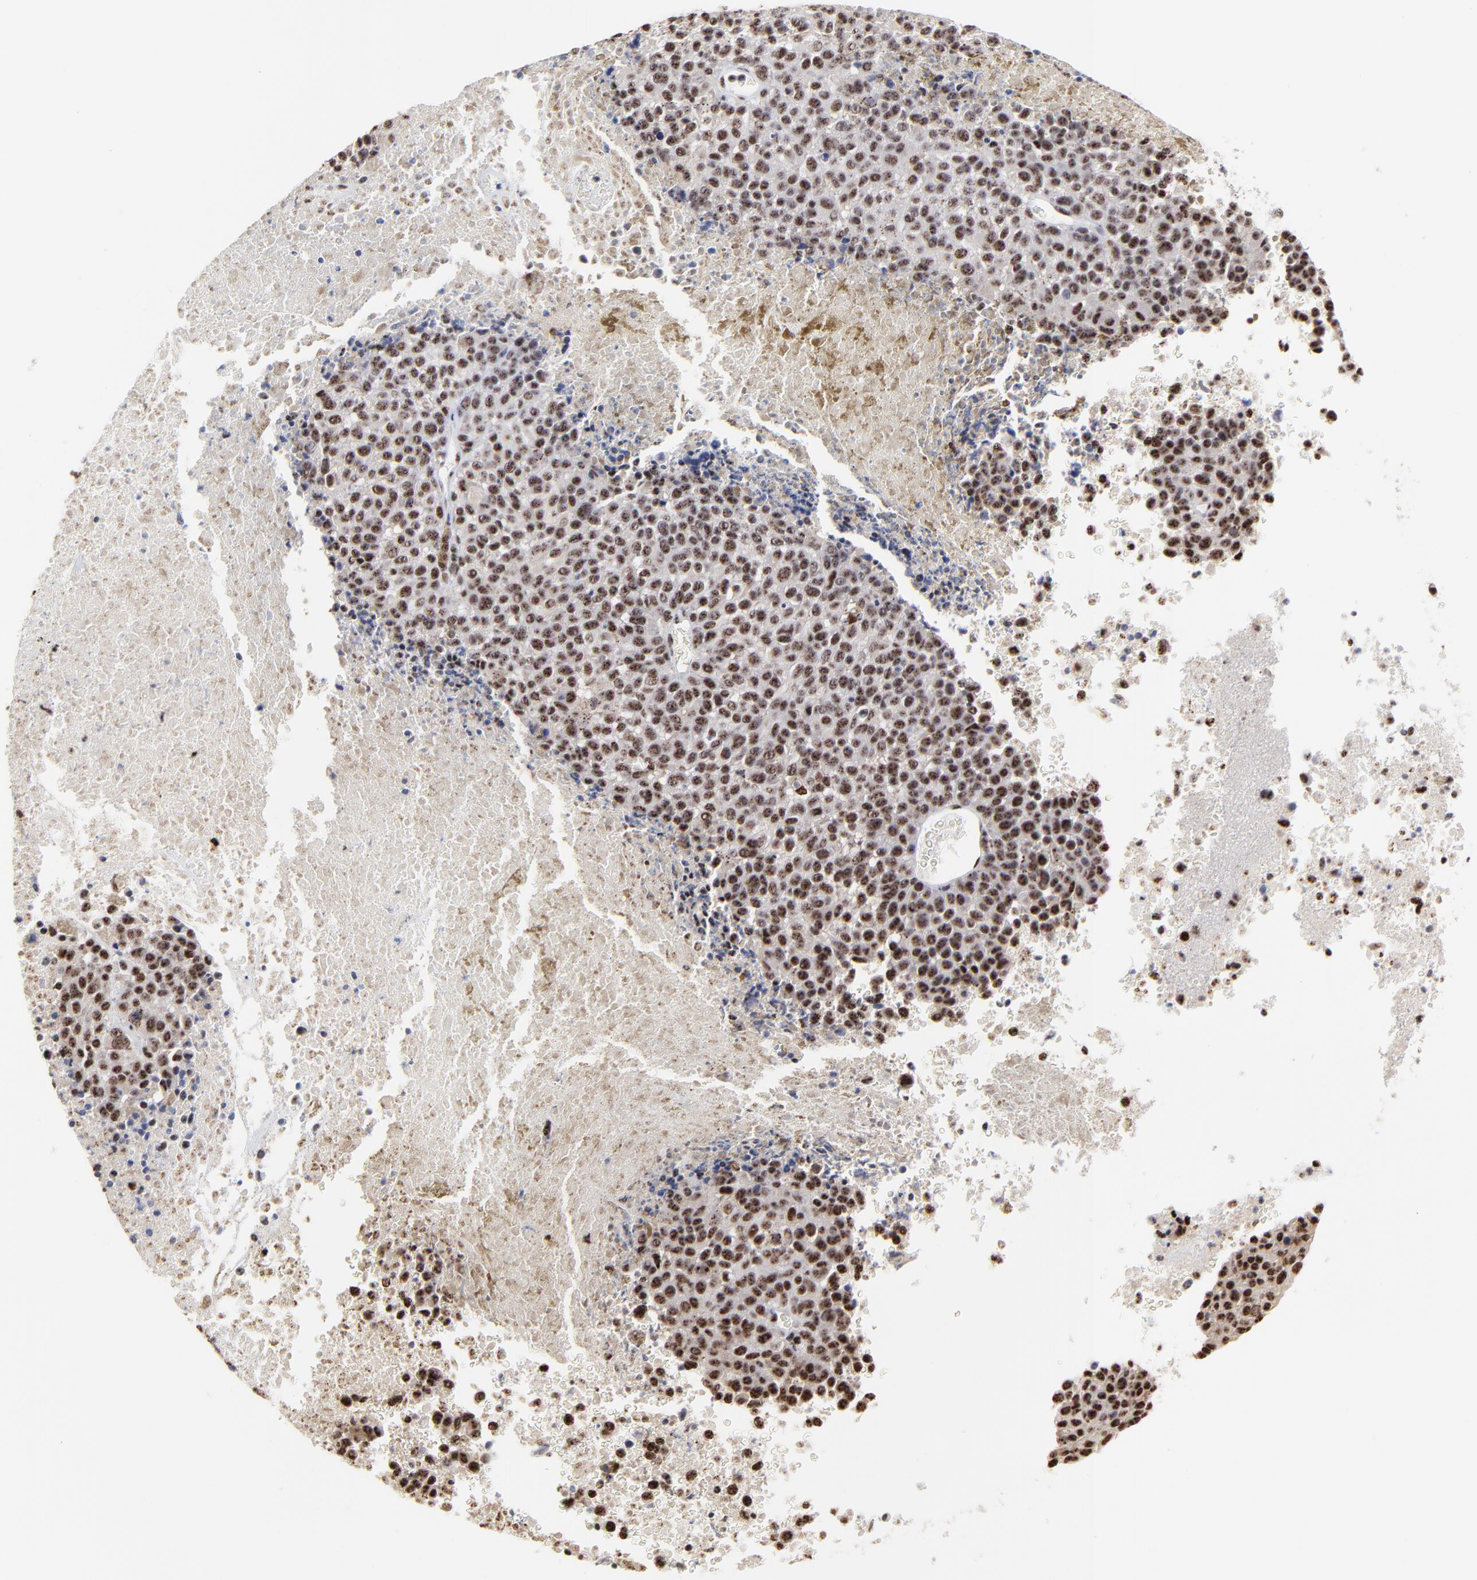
{"staining": {"intensity": "weak", "quantity": ">75%", "location": "nuclear"}, "tissue": "melanoma", "cell_type": "Tumor cells", "image_type": "cancer", "snomed": [{"axis": "morphology", "description": "Malignant melanoma, Metastatic site"}, {"axis": "topography", "description": "Cerebral cortex"}], "caption": "This micrograph demonstrates melanoma stained with IHC to label a protein in brown. The nuclear of tumor cells show weak positivity for the protein. Nuclei are counter-stained blue.", "gene": "MBD4", "patient": {"sex": "female", "age": 52}}